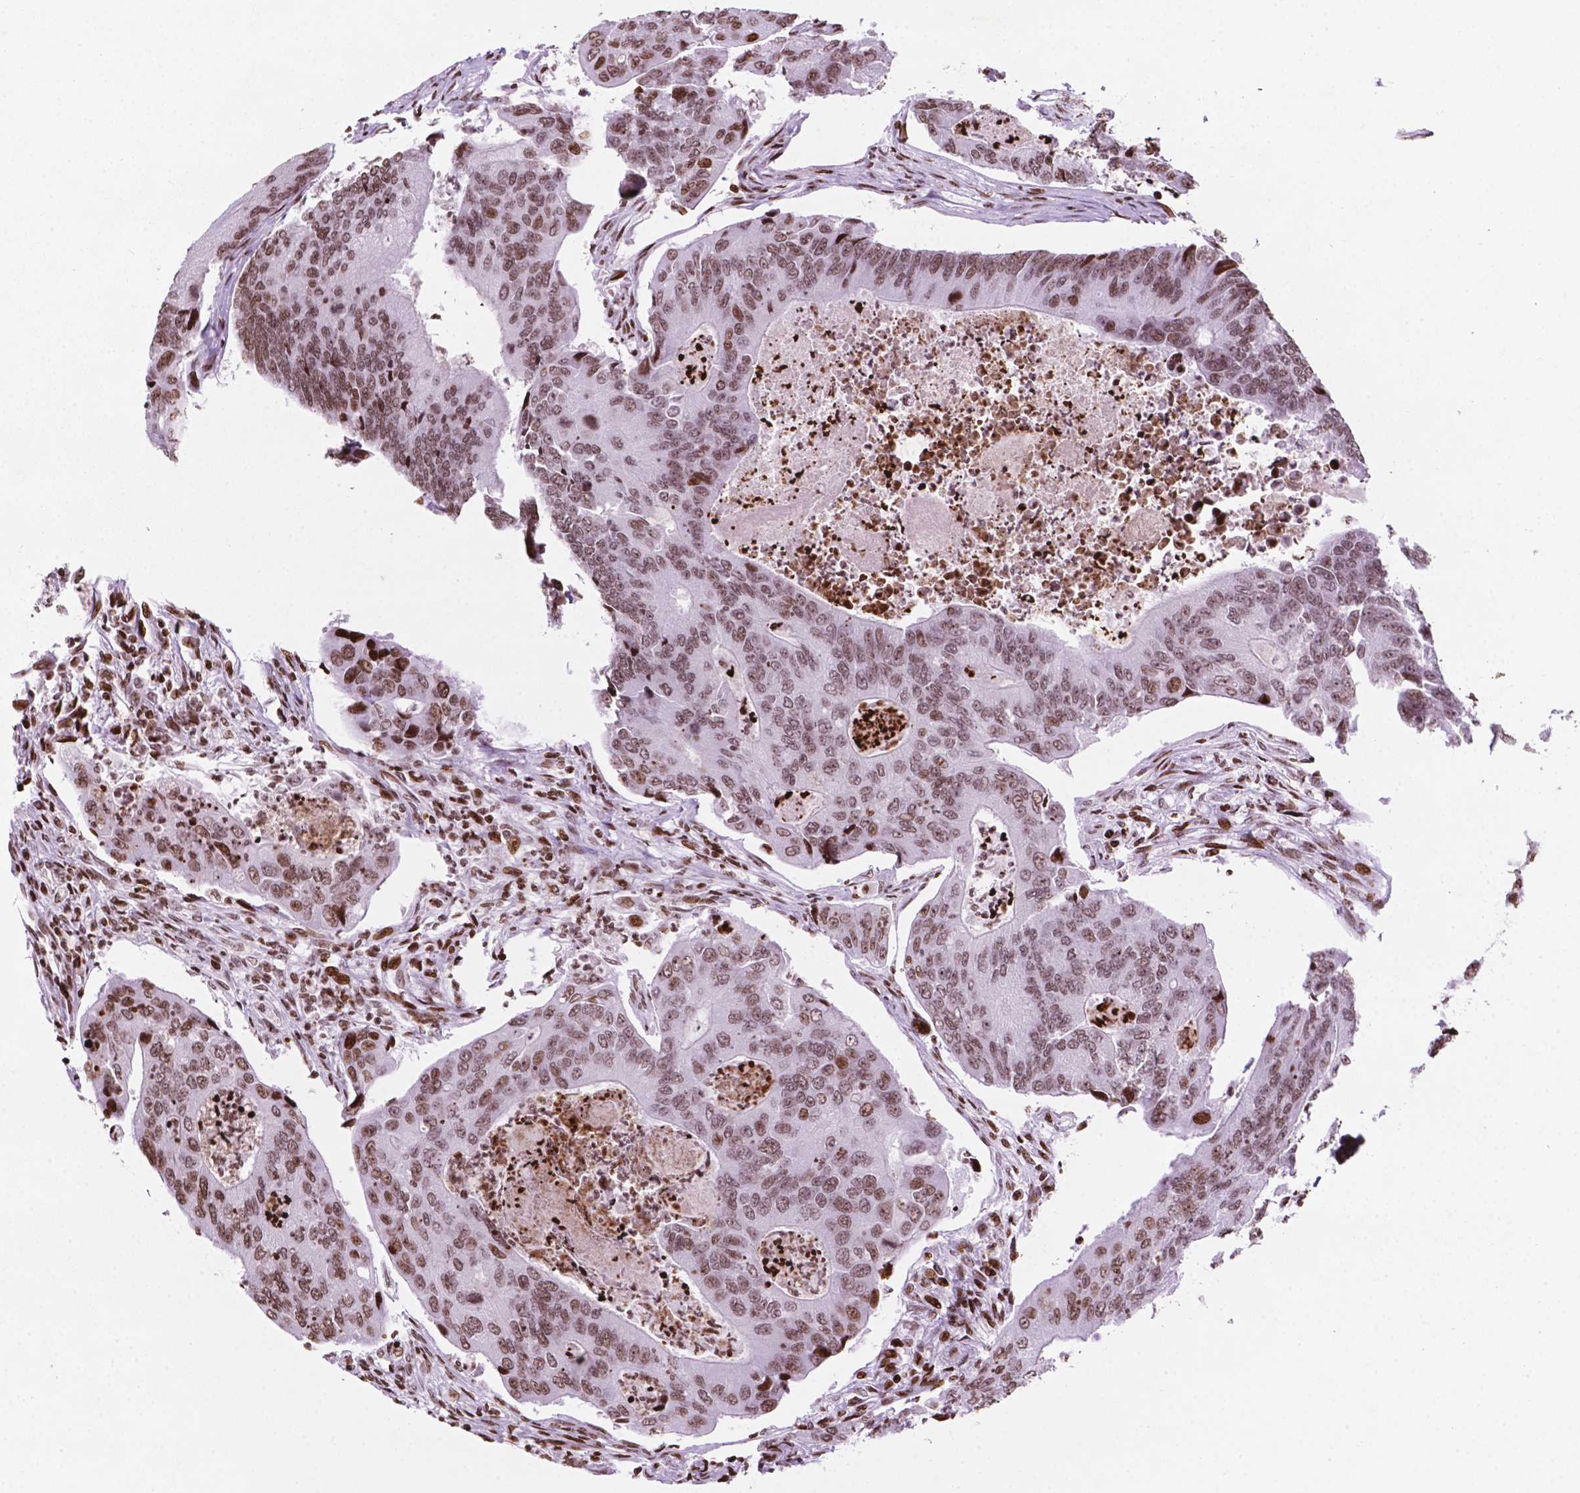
{"staining": {"intensity": "moderate", "quantity": ">75%", "location": "nuclear"}, "tissue": "colorectal cancer", "cell_type": "Tumor cells", "image_type": "cancer", "snomed": [{"axis": "morphology", "description": "Adenocarcinoma, NOS"}, {"axis": "topography", "description": "Colon"}], "caption": "Immunohistochemical staining of colorectal adenocarcinoma displays moderate nuclear protein positivity in approximately >75% of tumor cells. (Brightfield microscopy of DAB IHC at high magnification).", "gene": "TMEM250", "patient": {"sex": "female", "age": 67}}